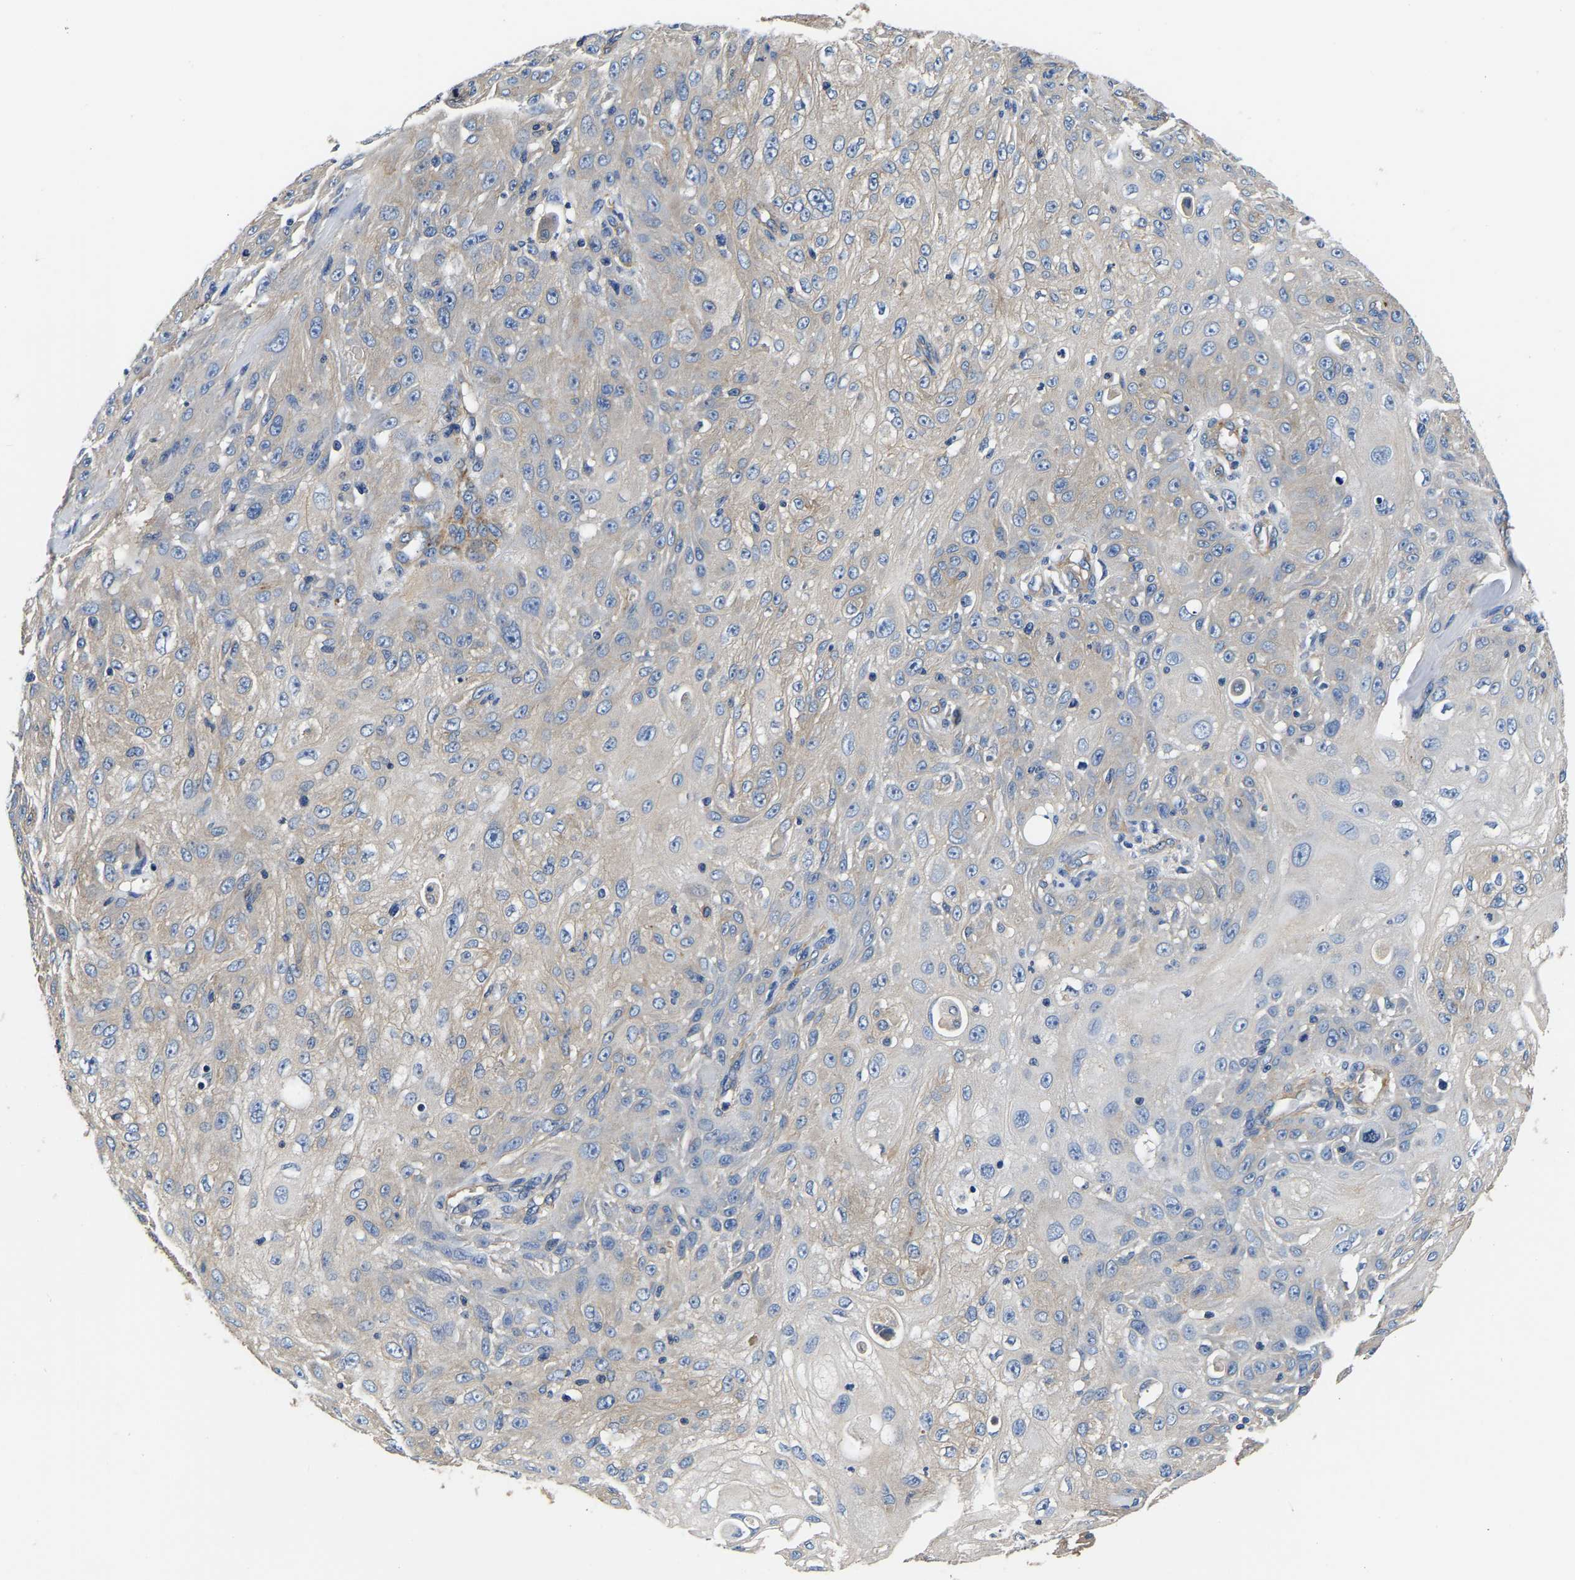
{"staining": {"intensity": "negative", "quantity": "none", "location": "none"}, "tissue": "skin cancer", "cell_type": "Tumor cells", "image_type": "cancer", "snomed": [{"axis": "morphology", "description": "Squamous cell carcinoma, NOS"}, {"axis": "topography", "description": "Skin"}], "caption": "Tumor cells are negative for protein expression in human skin squamous cell carcinoma.", "gene": "SH3GLB1", "patient": {"sex": "male", "age": 75}}